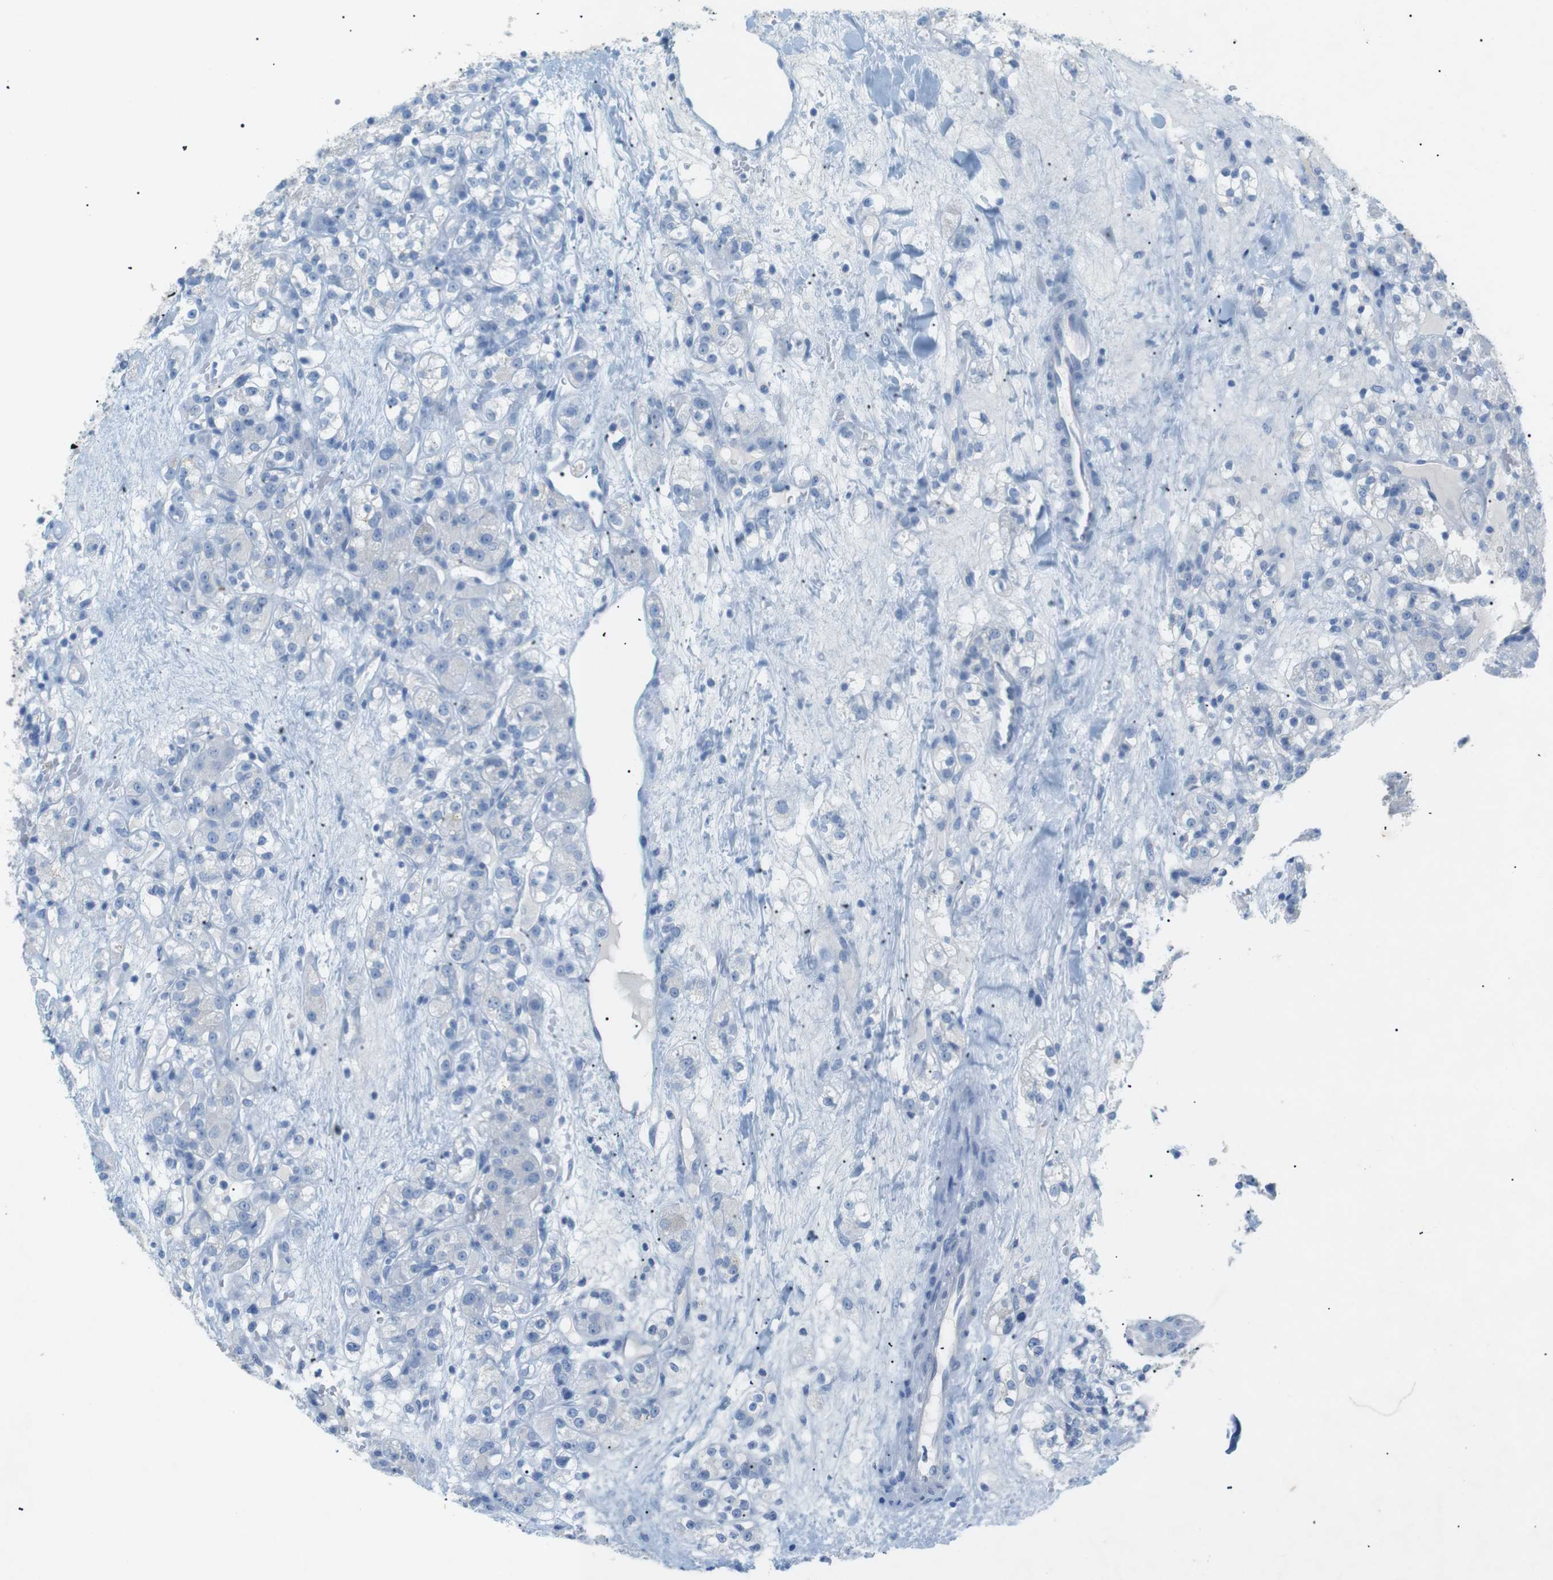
{"staining": {"intensity": "negative", "quantity": "none", "location": "none"}, "tissue": "renal cancer", "cell_type": "Tumor cells", "image_type": "cancer", "snomed": [{"axis": "morphology", "description": "Normal tissue, NOS"}, {"axis": "morphology", "description": "Adenocarcinoma, NOS"}, {"axis": "topography", "description": "Kidney"}], "caption": "Tumor cells are negative for brown protein staining in renal cancer (adenocarcinoma). (Brightfield microscopy of DAB immunohistochemistry (IHC) at high magnification).", "gene": "SALL4", "patient": {"sex": "male", "age": 61}}